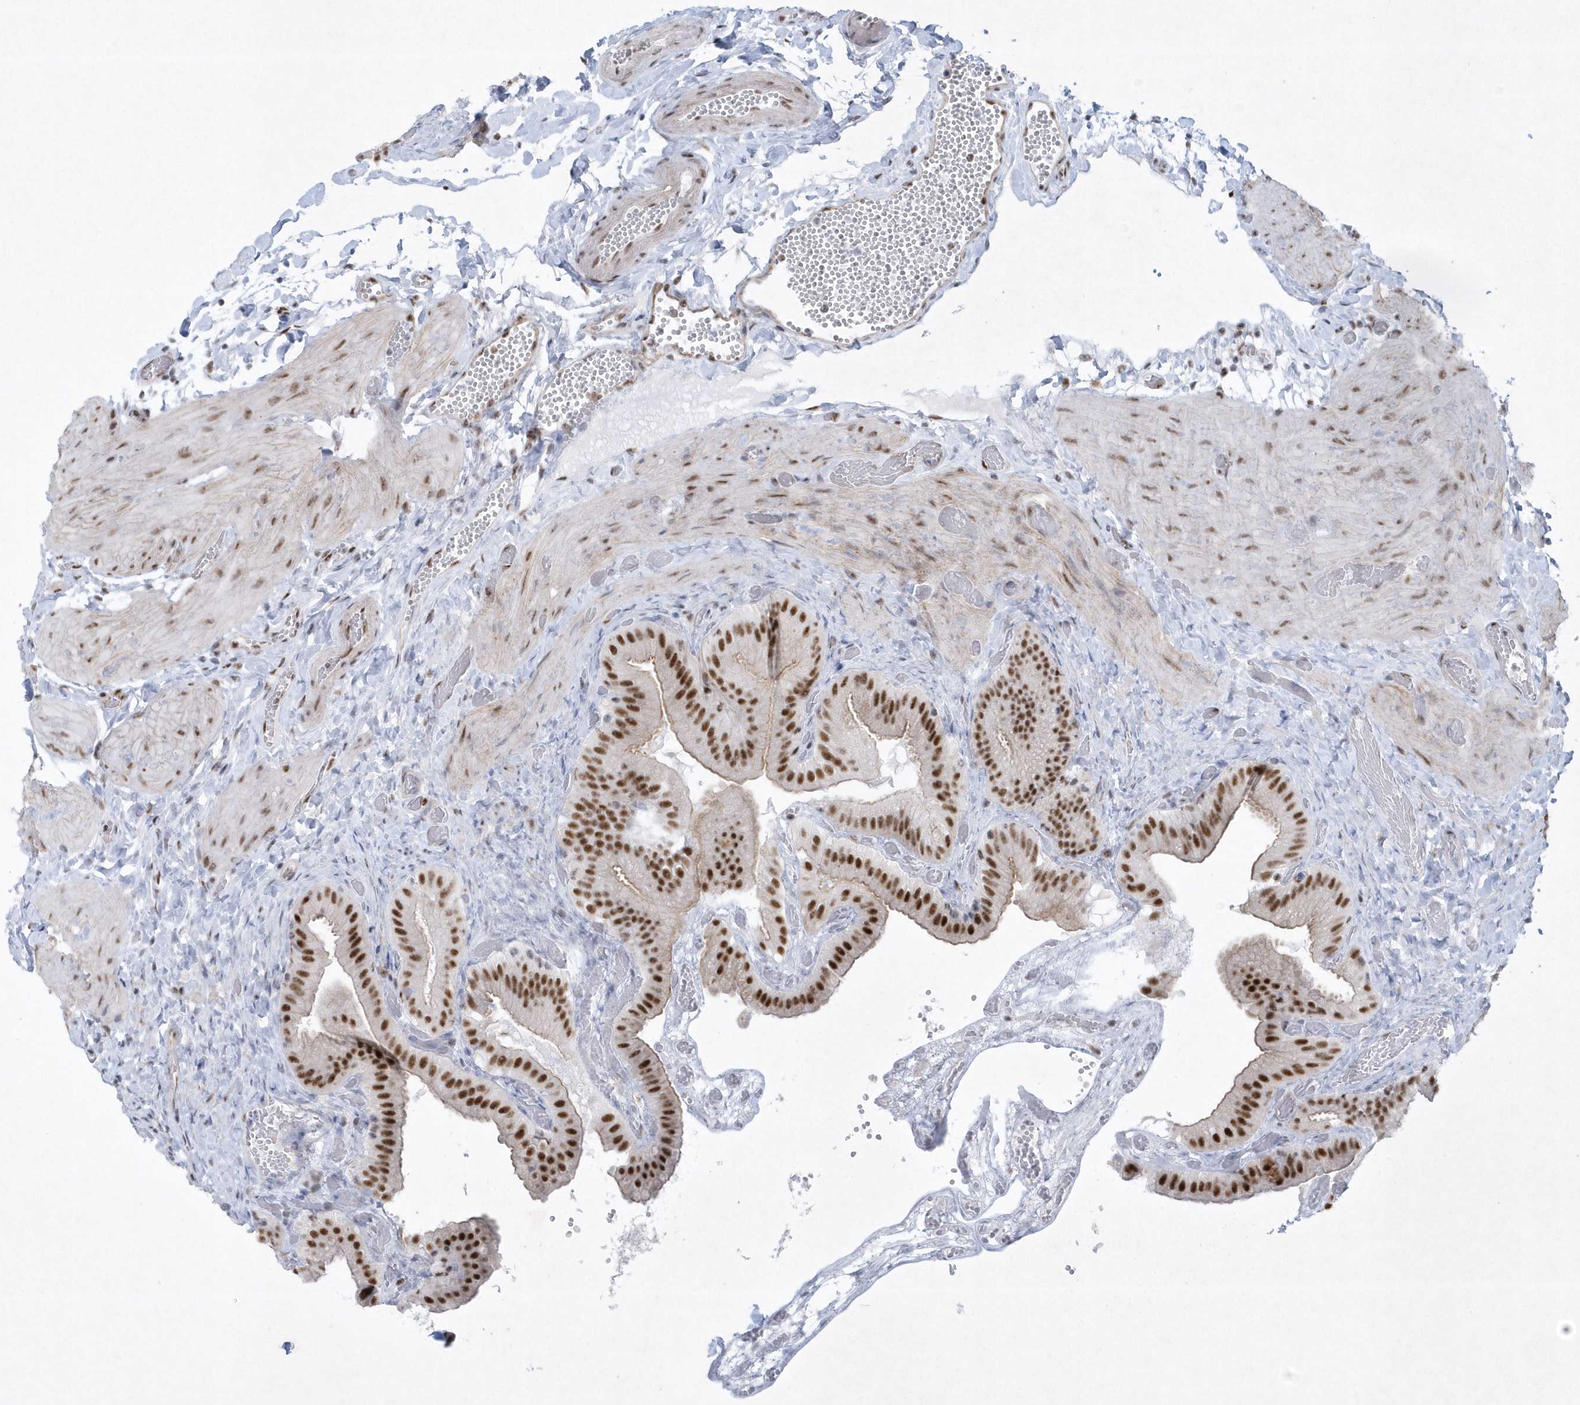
{"staining": {"intensity": "strong", "quantity": ">75%", "location": "nuclear"}, "tissue": "gallbladder", "cell_type": "Glandular cells", "image_type": "normal", "snomed": [{"axis": "morphology", "description": "Normal tissue, NOS"}, {"axis": "topography", "description": "Gallbladder"}], "caption": "Immunohistochemistry of unremarkable human gallbladder exhibits high levels of strong nuclear positivity in approximately >75% of glandular cells.", "gene": "DCLRE1A", "patient": {"sex": "female", "age": 64}}